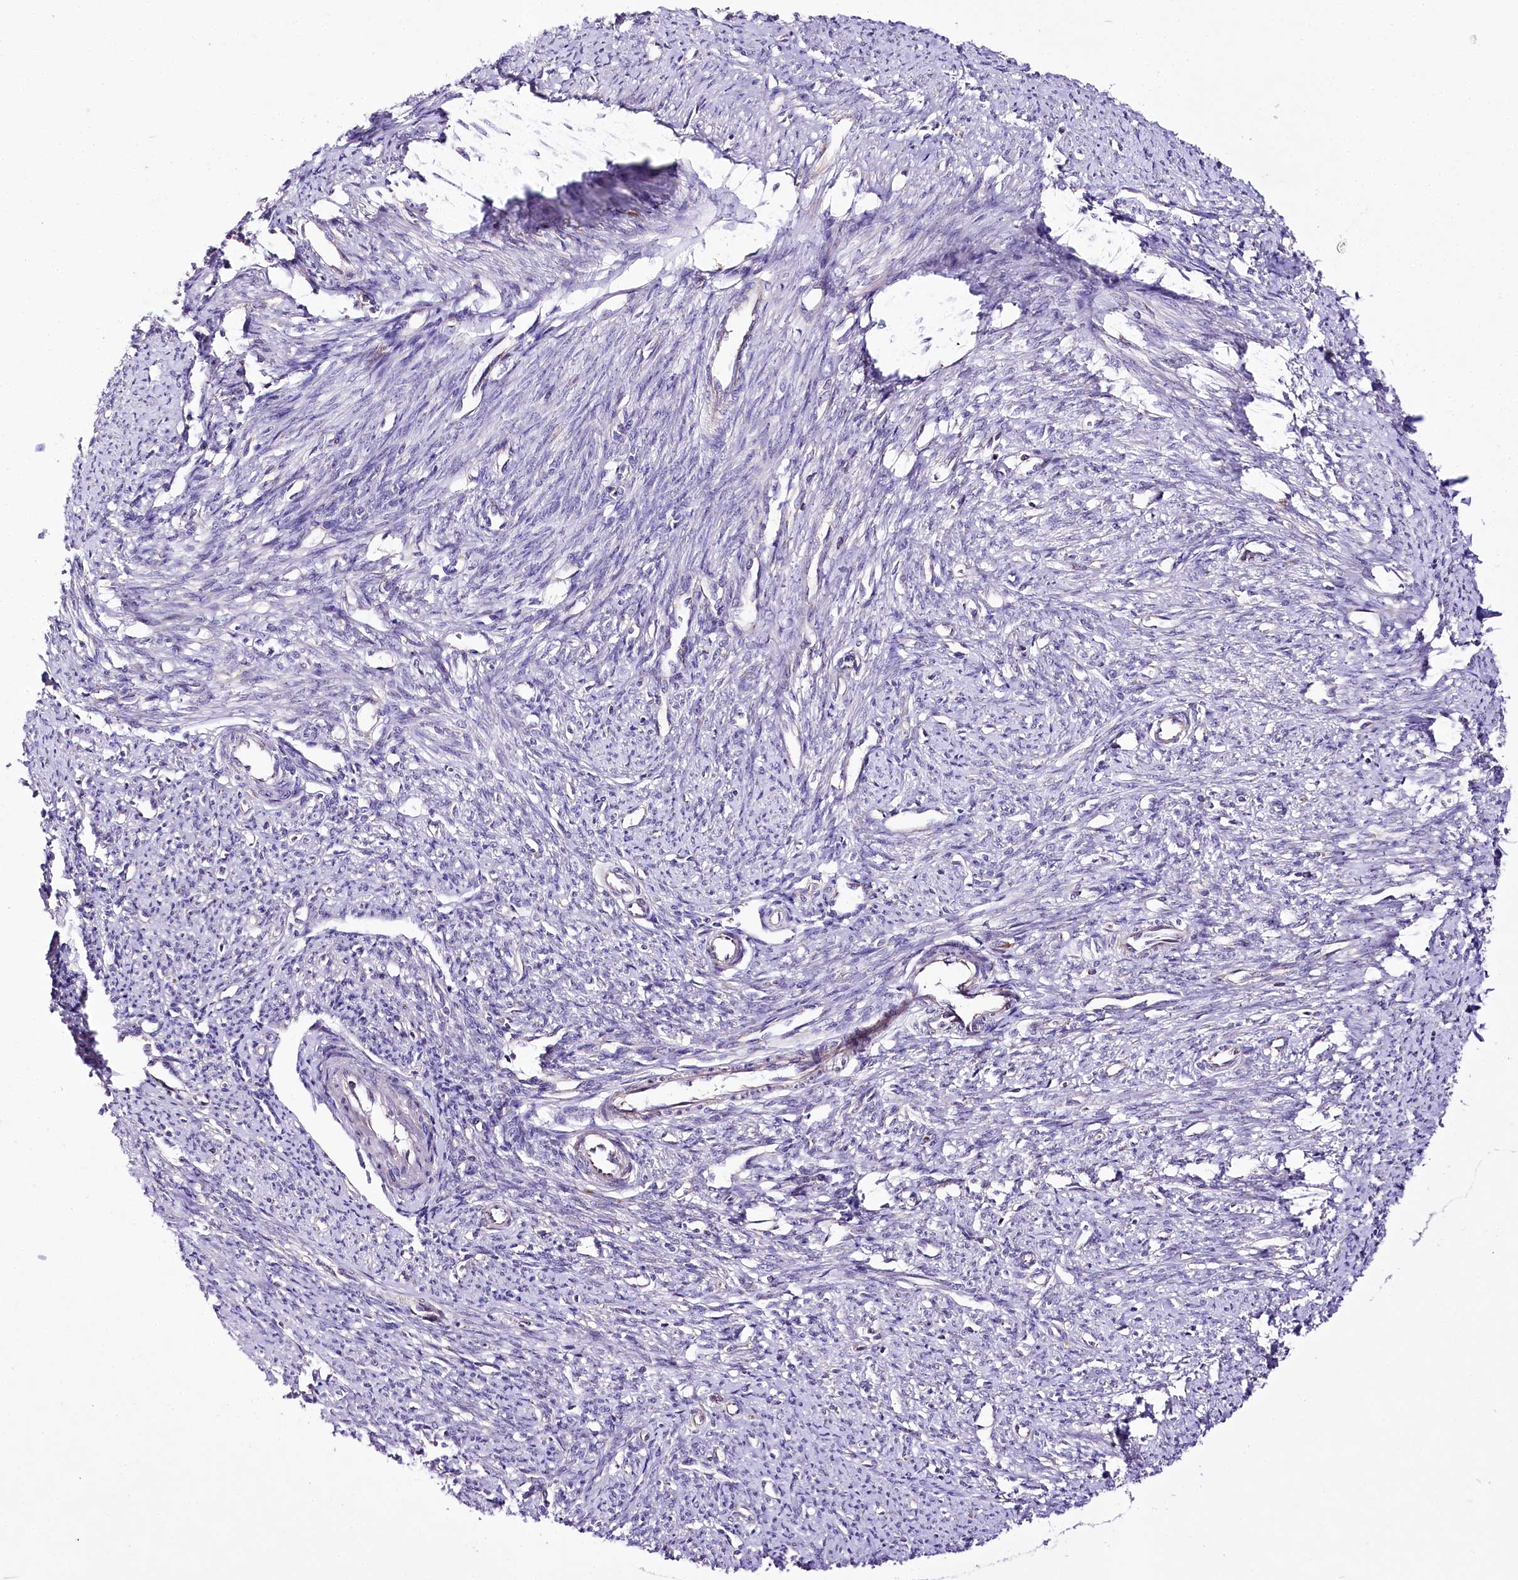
{"staining": {"intensity": "negative", "quantity": "none", "location": "none"}, "tissue": "smooth muscle", "cell_type": "Smooth muscle cells", "image_type": "normal", "snomed": [{"axis": "morphology", "description": "Normal tissue, NOS"}, {"axis": "topography", "description": "Smooth muscle"}, {"axis": "topography", "description": "Uterus"}], "caption": "An IHC image of unremarkable smooth muscle is shown. There is no staining in smooth muscle cells of smooth muscle. (DAB (3,3'-diaminobenzidine) IHC with hematoxylin counter stain).", "gene": "ATE1", "patient": {"sex": "female", "age": 59}}